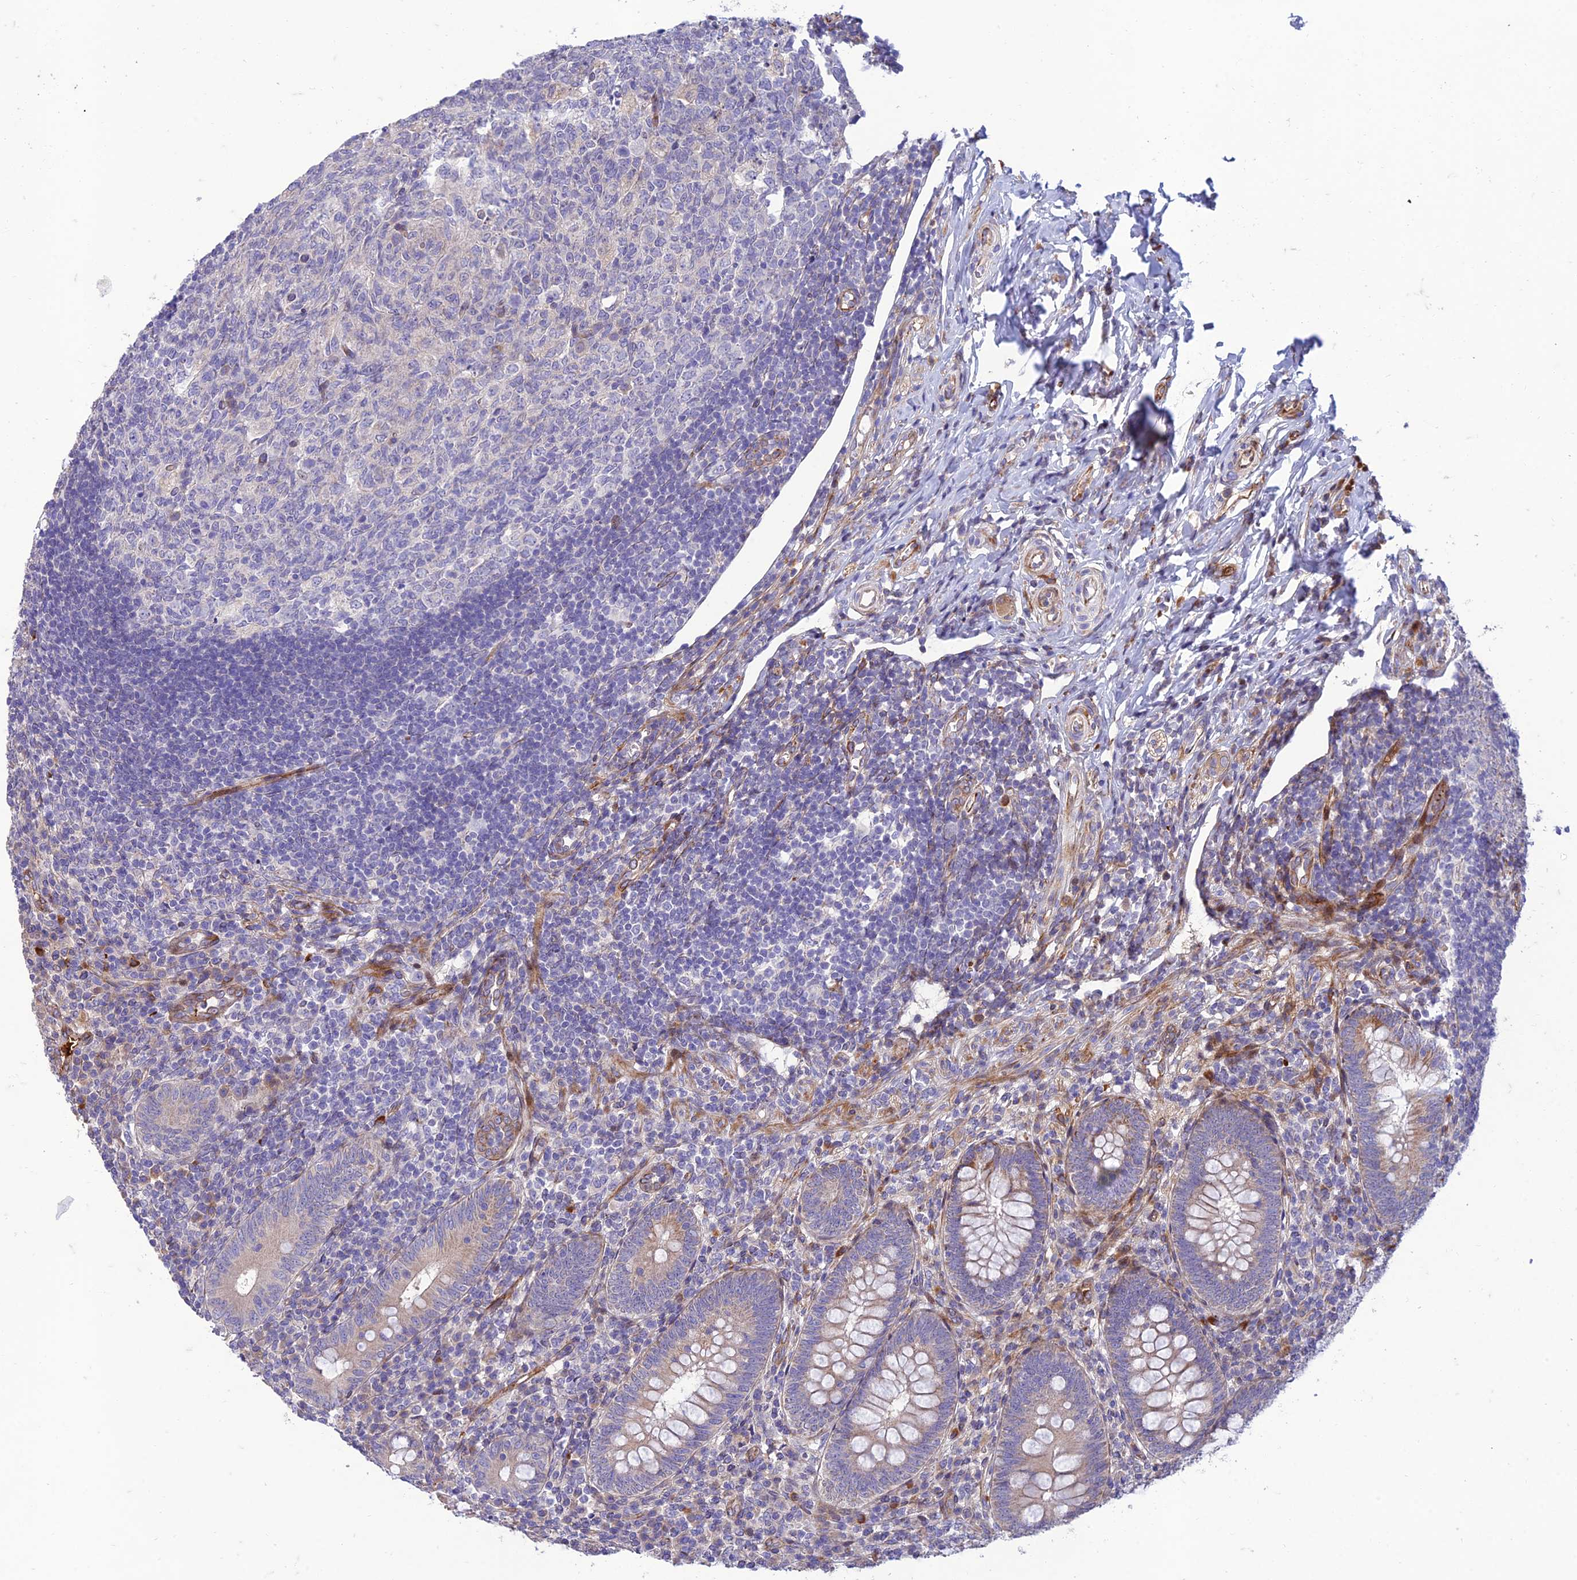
{"staining": {"intensity": "negative", "quantity": "none", "location": "none"}, "tissue": "appendix", "cell_type": "Glandular cells", "image_type": "normal", "snomed": [{"axis": "morphology", "description": "Normal tissue, NOS"}, {"axis": "topography", "description": "Appendix"}], "caption": "Histopathology image shows no significant protein positivity in glandular cells of unremarkable appendix. (DAB immunohistochemistry (IHC) visualized using brightfield microscopy, high magnification).", "gene": "SEL1L3", "patient": {"sex": "male", "age": 14}}